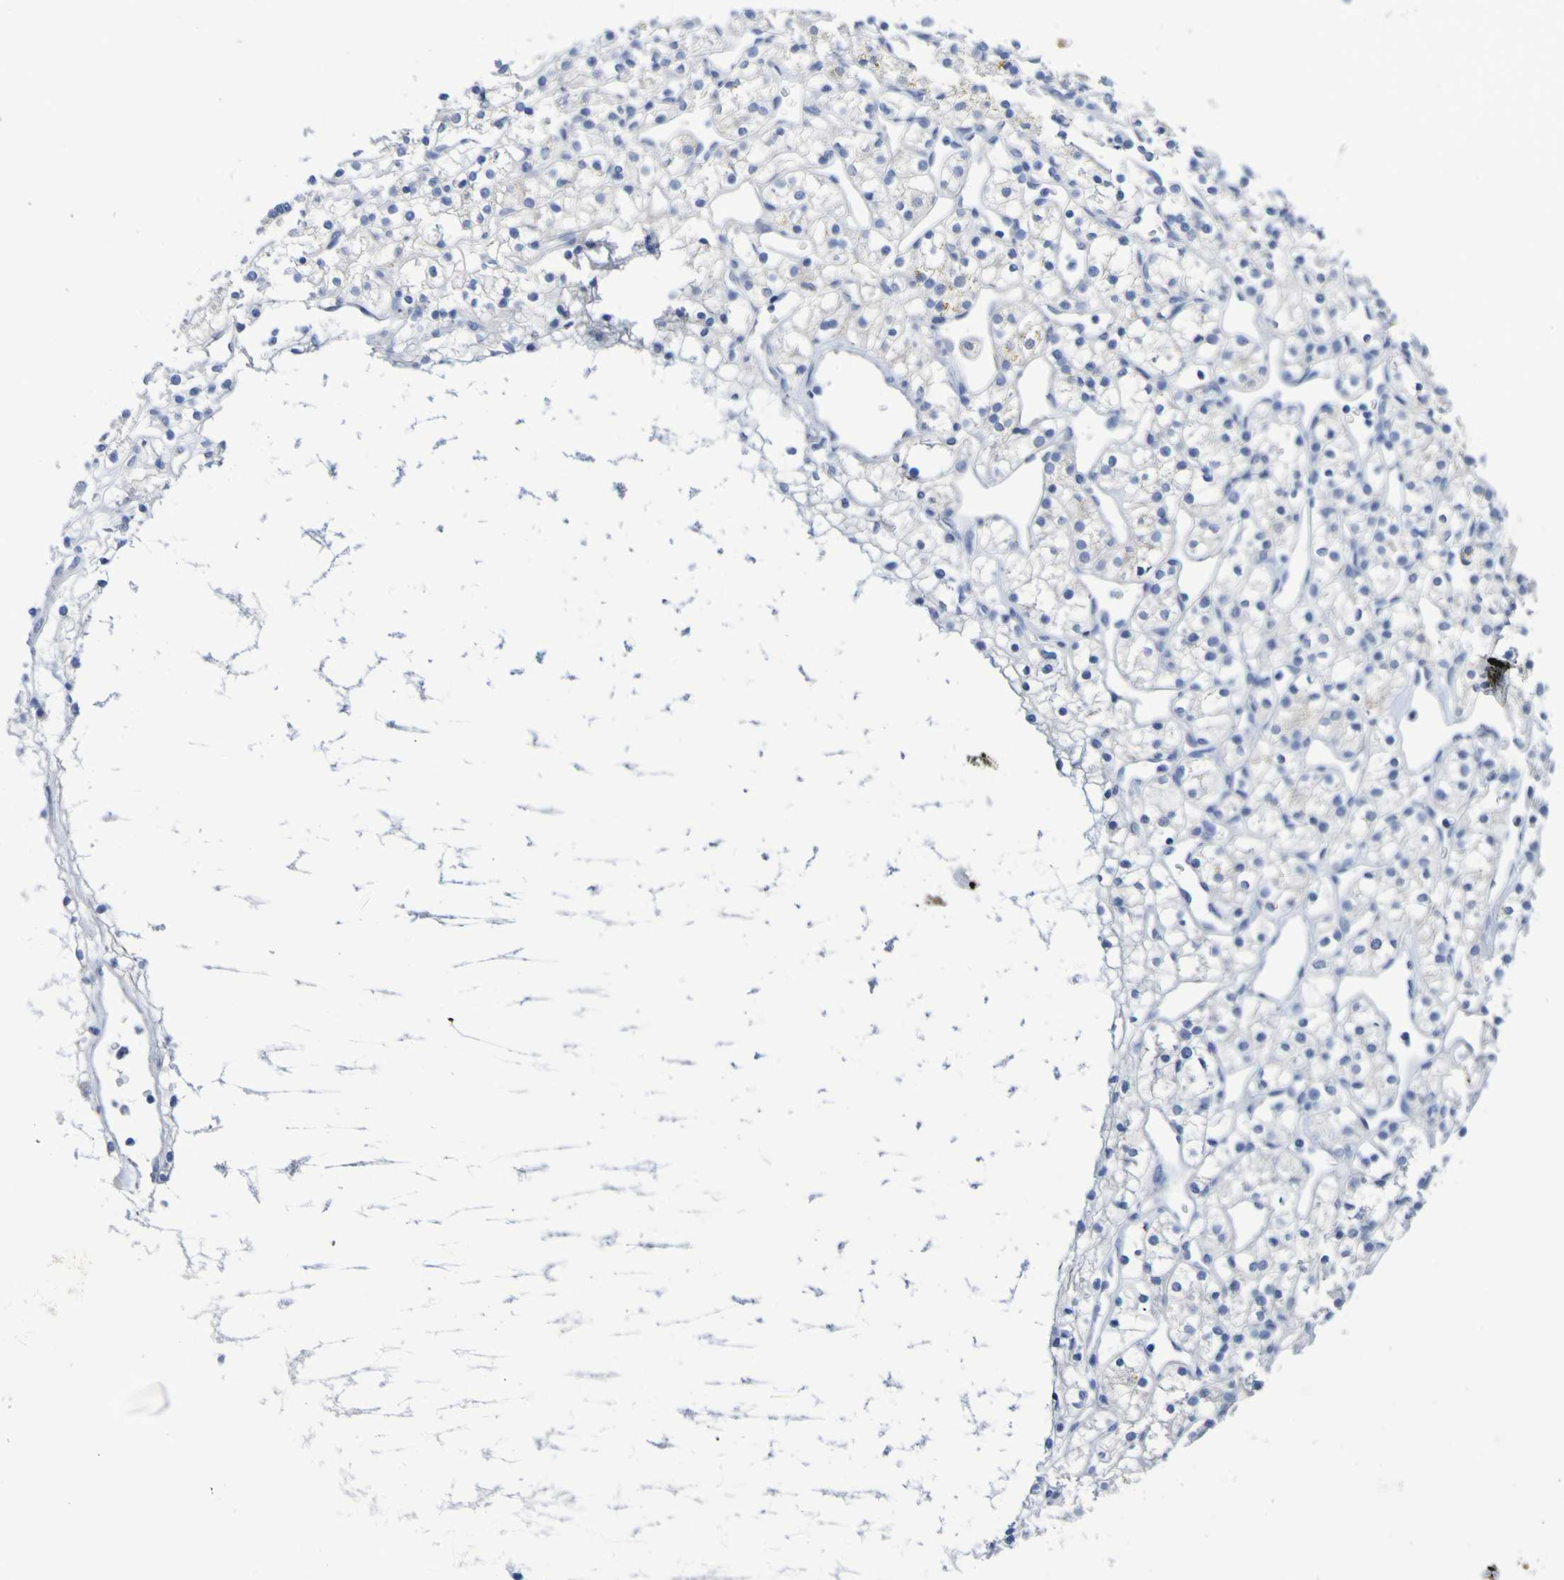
{"staining": {"intensity": "negative", "quantity": "none", "location": "none"}, "tissue": "renal cancer", "cell_type": "Tumor cells", "image_type": "cancer", "snomed": [{"axis": "morphology", "description": "Adenocarcinoma, NOS"}, {"axis": "topography", "description": "Kidney"}], "caption": "This is an IHC histopathology image of human adenocarcinoma (renal). There is no positivity in tumor cells.", "gene": "SGCB", "patient": {"sex": "female", "age": 60}}